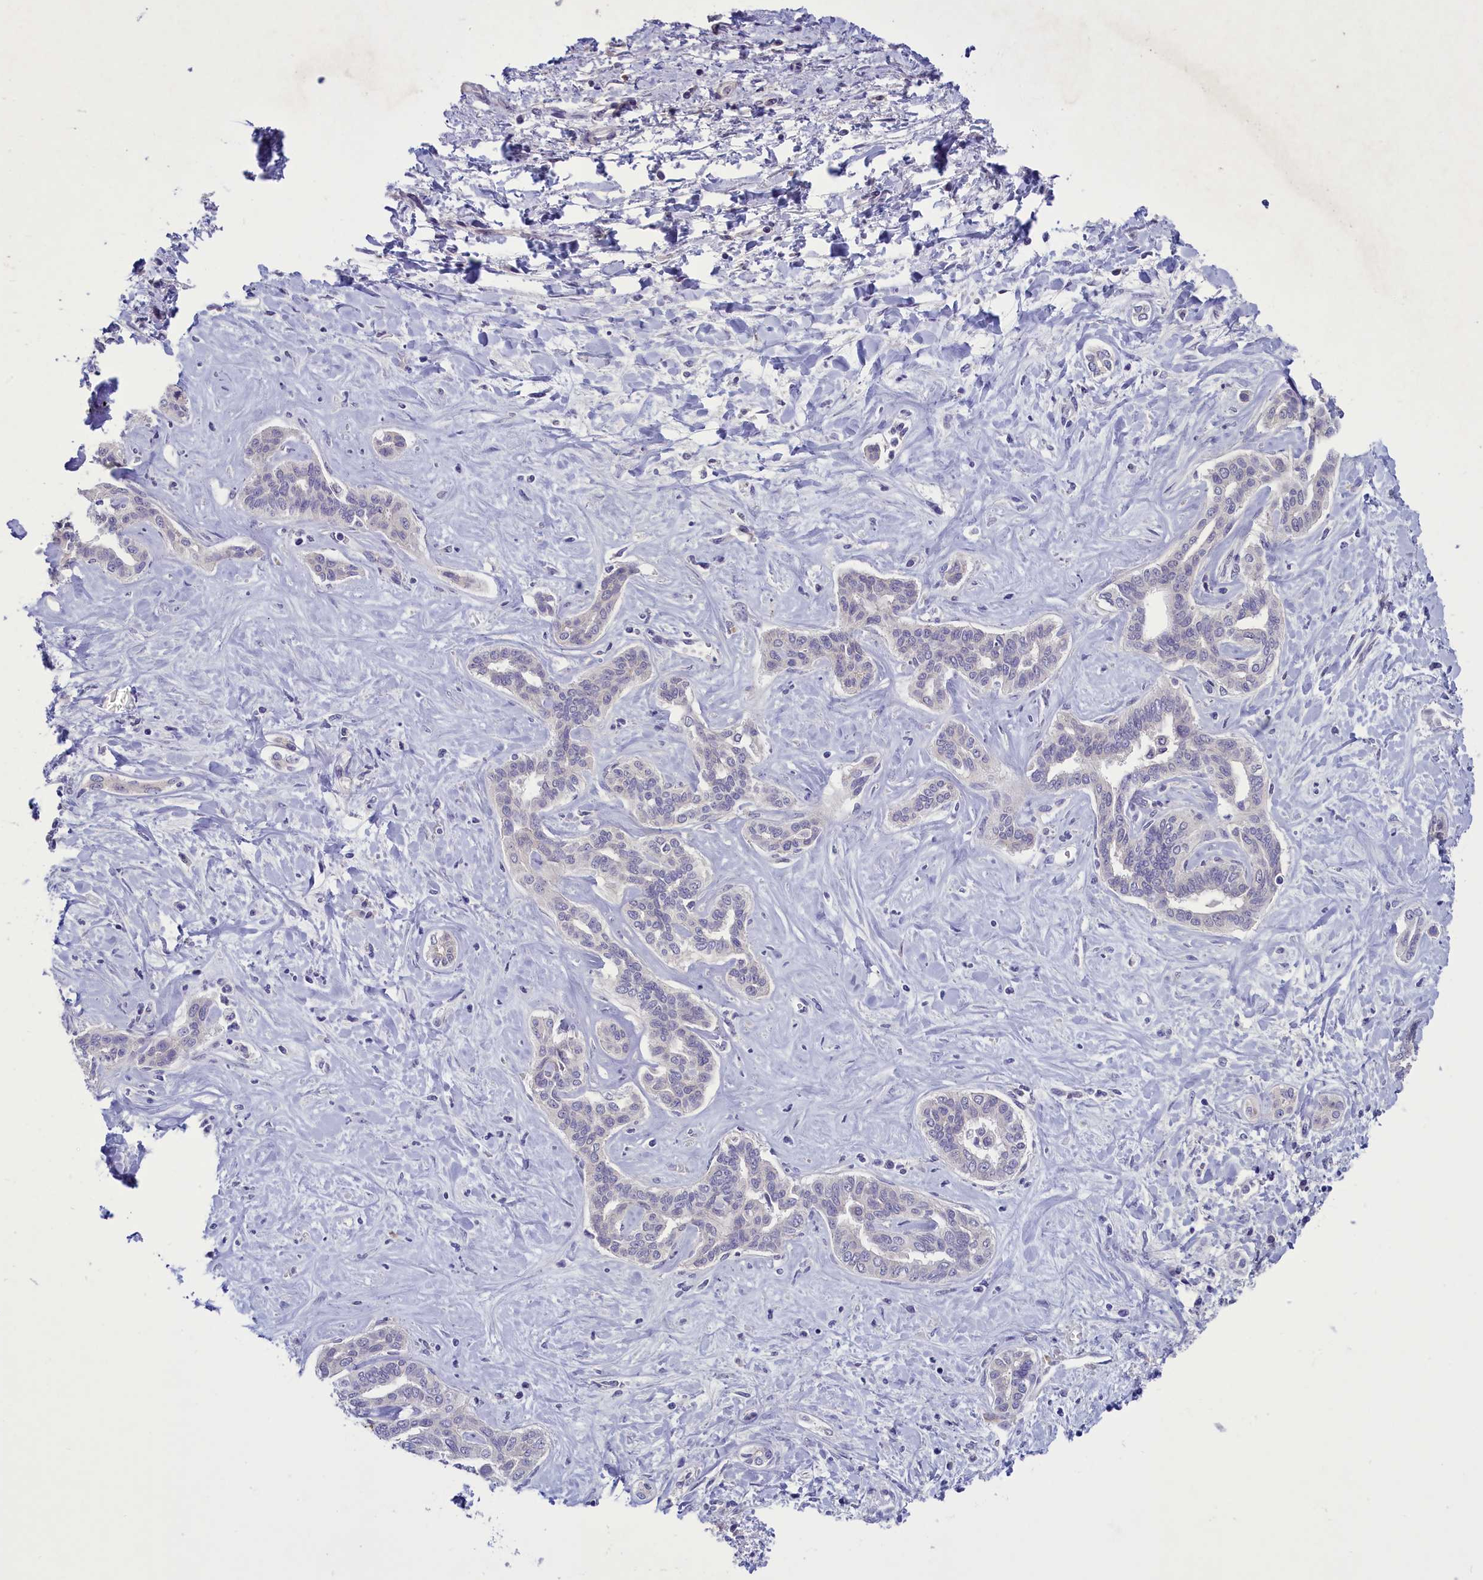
{"staining": {"intensity": "negative", "quantity": "none", "location": "none"}, "tissue": "liver cancer", "cell_type": "Tumor cells", "image_type": "cancer", "snomed": [{"axis": "morphology", "description": "Cholangiocarcinoma"}, {"axis": "topography", "description": "Liver"}], "caption": "DAB (3,3'-diaminobenzidine) immunohistochemical staining of human liver cancer exhibits no significant expression in tumor cells.", "gene": "ENPP6", "patient": {"sex": "female", "age": 77}}